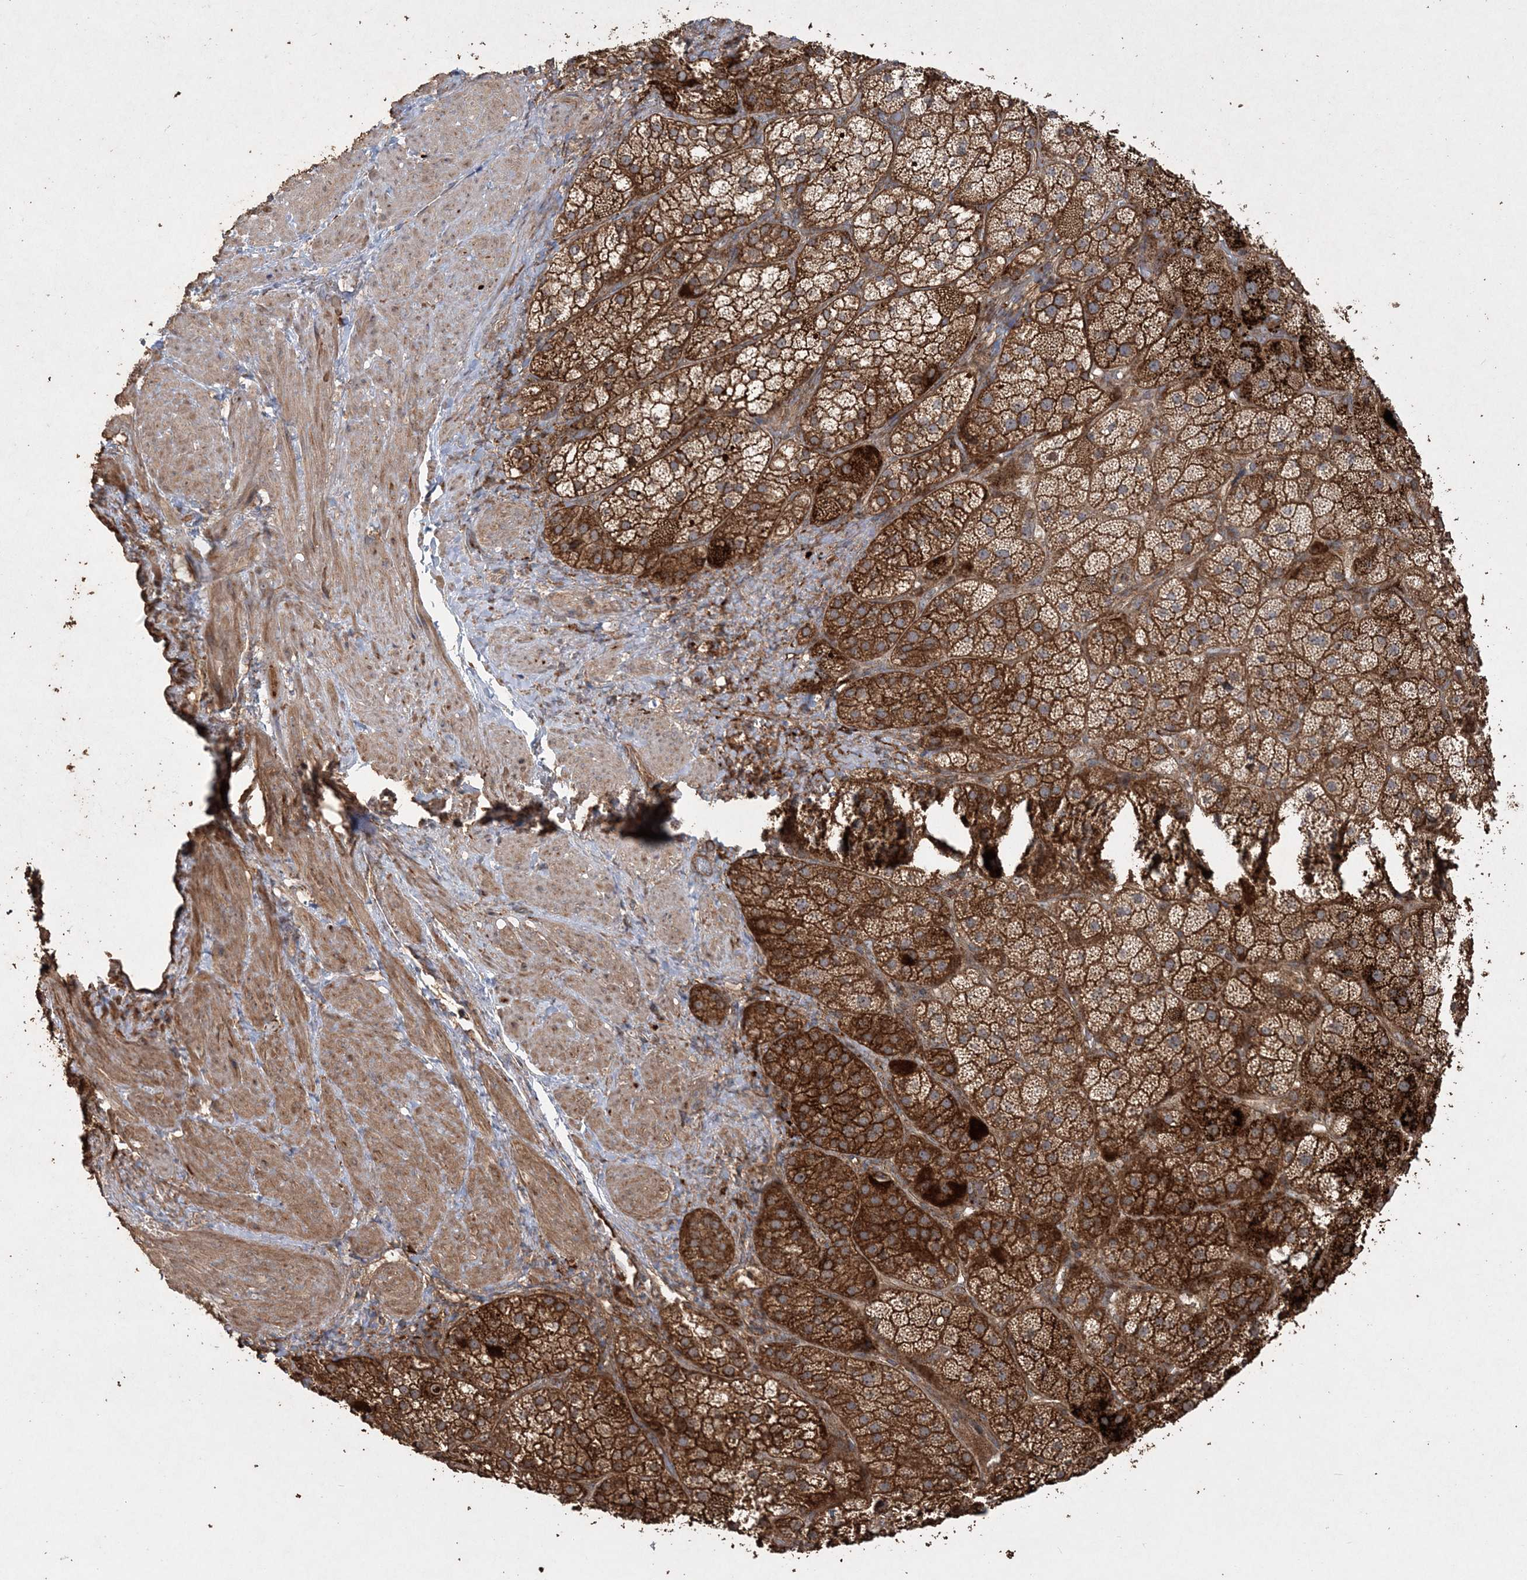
{"staining": {"intensity": "strong", "quantity": ">75%", "location": "cytoplasmic/membranous"}, "tissue": "adrenal gland", "cell_type": "Glandular cells", "image_type": "normal", "snomed": [{"axis": "morphology", "description": "Normal tissue, NOS"}, {"axis": "topography", "description": "Adrenal gland"}], "caption": "Glandular cells show high levels of strong cytoplasmic/membranous staining in about >75% of cells in normal human adrenal gland.", "gene": "TTC7A", "patient": {"sex": "male", "age": 57}}